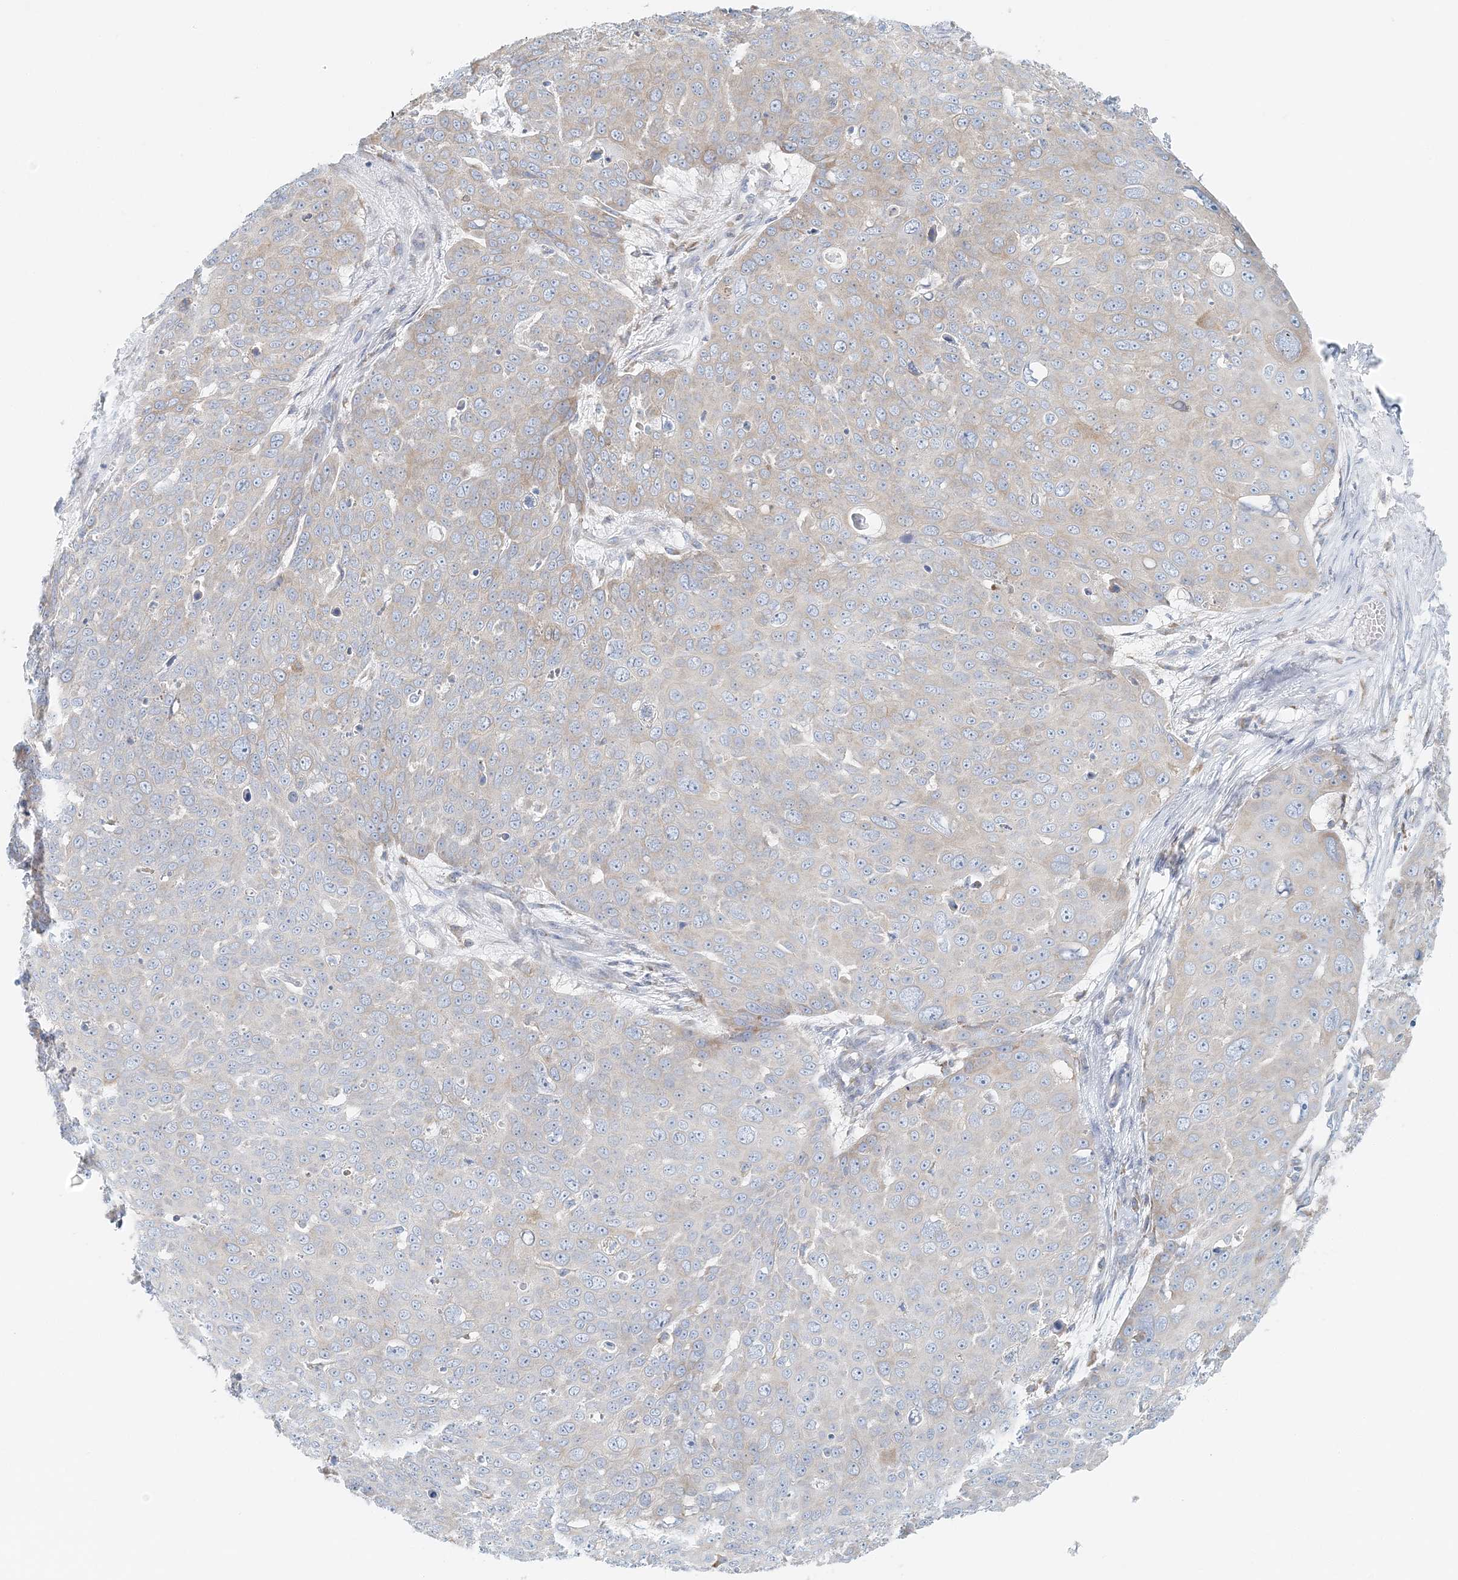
{"staining": {"intensity": "negative", "quantity": "none", "location": "none"}, "tissue": "skin cancer", "cell_type": "Tumor cells", "image_type": "cancer", "snomed": [{"axis": "morphology", "description": "Squamous cell carcinoma, NOS"}, {"axis": "topography", "description": "Skin"}], "caption": "IHC image of skin cancer stained for a protein (brown), which shows no expression in tumor cells.", "gene": "STK11IP", "patient": {"sex": "male", "age": 71}}